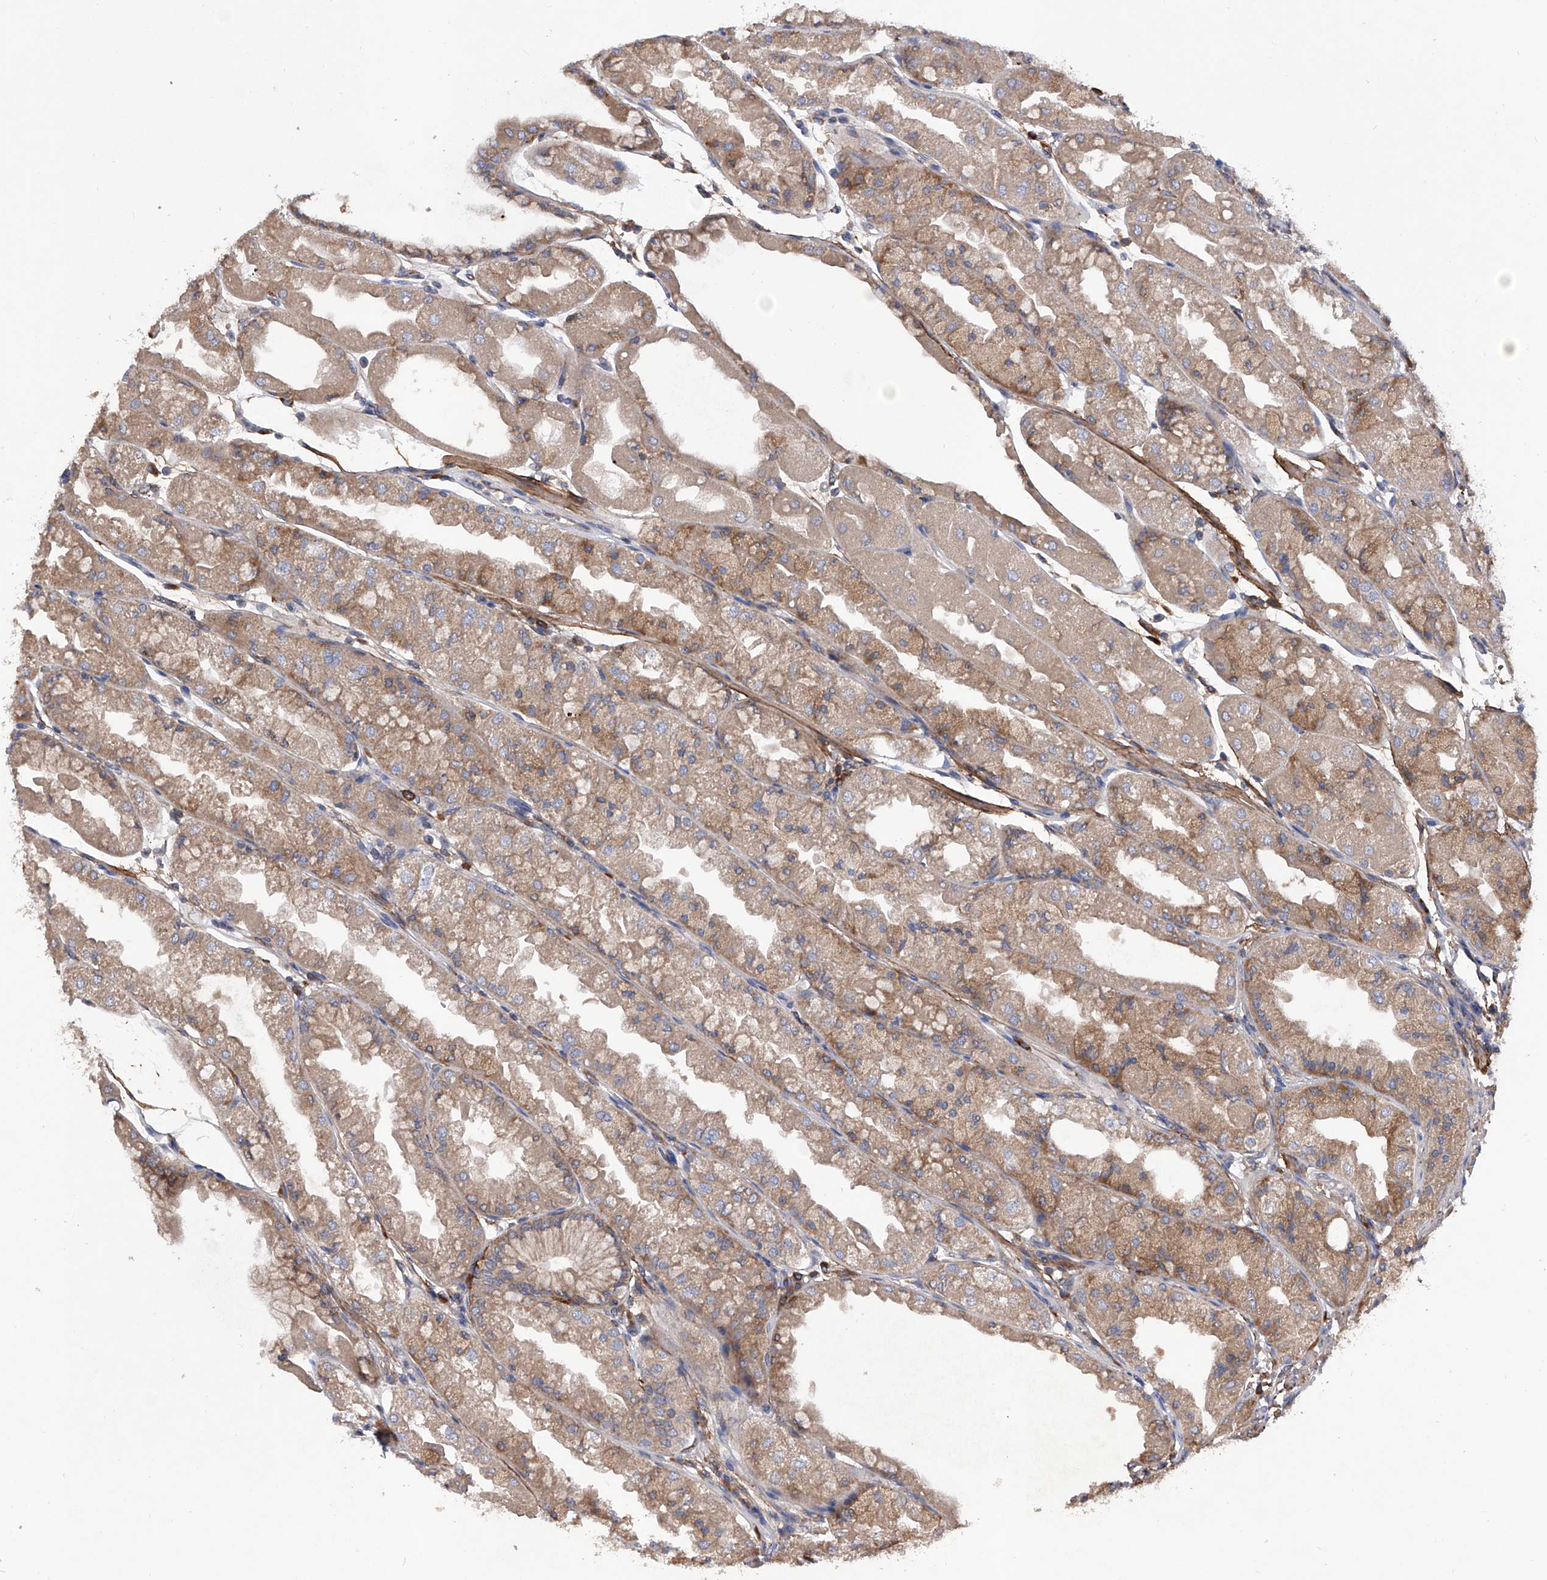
{"staining": {"intensity": "moderate", "quantity": ">75%", "location": "cytoplasmic/membranous"}, "tissue": "stomach", "cell_type": "Glandular cells", "image_type": "normal", "snomed": [{"axis": "morphology", "description": "Normal tissue, NOS"}, {"axis": "topography", "description": "Stomach, upper"}], "caption": "Protein staining displays moderate cytoplasmic/membranous staining in approximately >75% of glandular cells in normal stomach.", "gene": "INPP5B", "patient": {"sex": "male", "age": 47}}